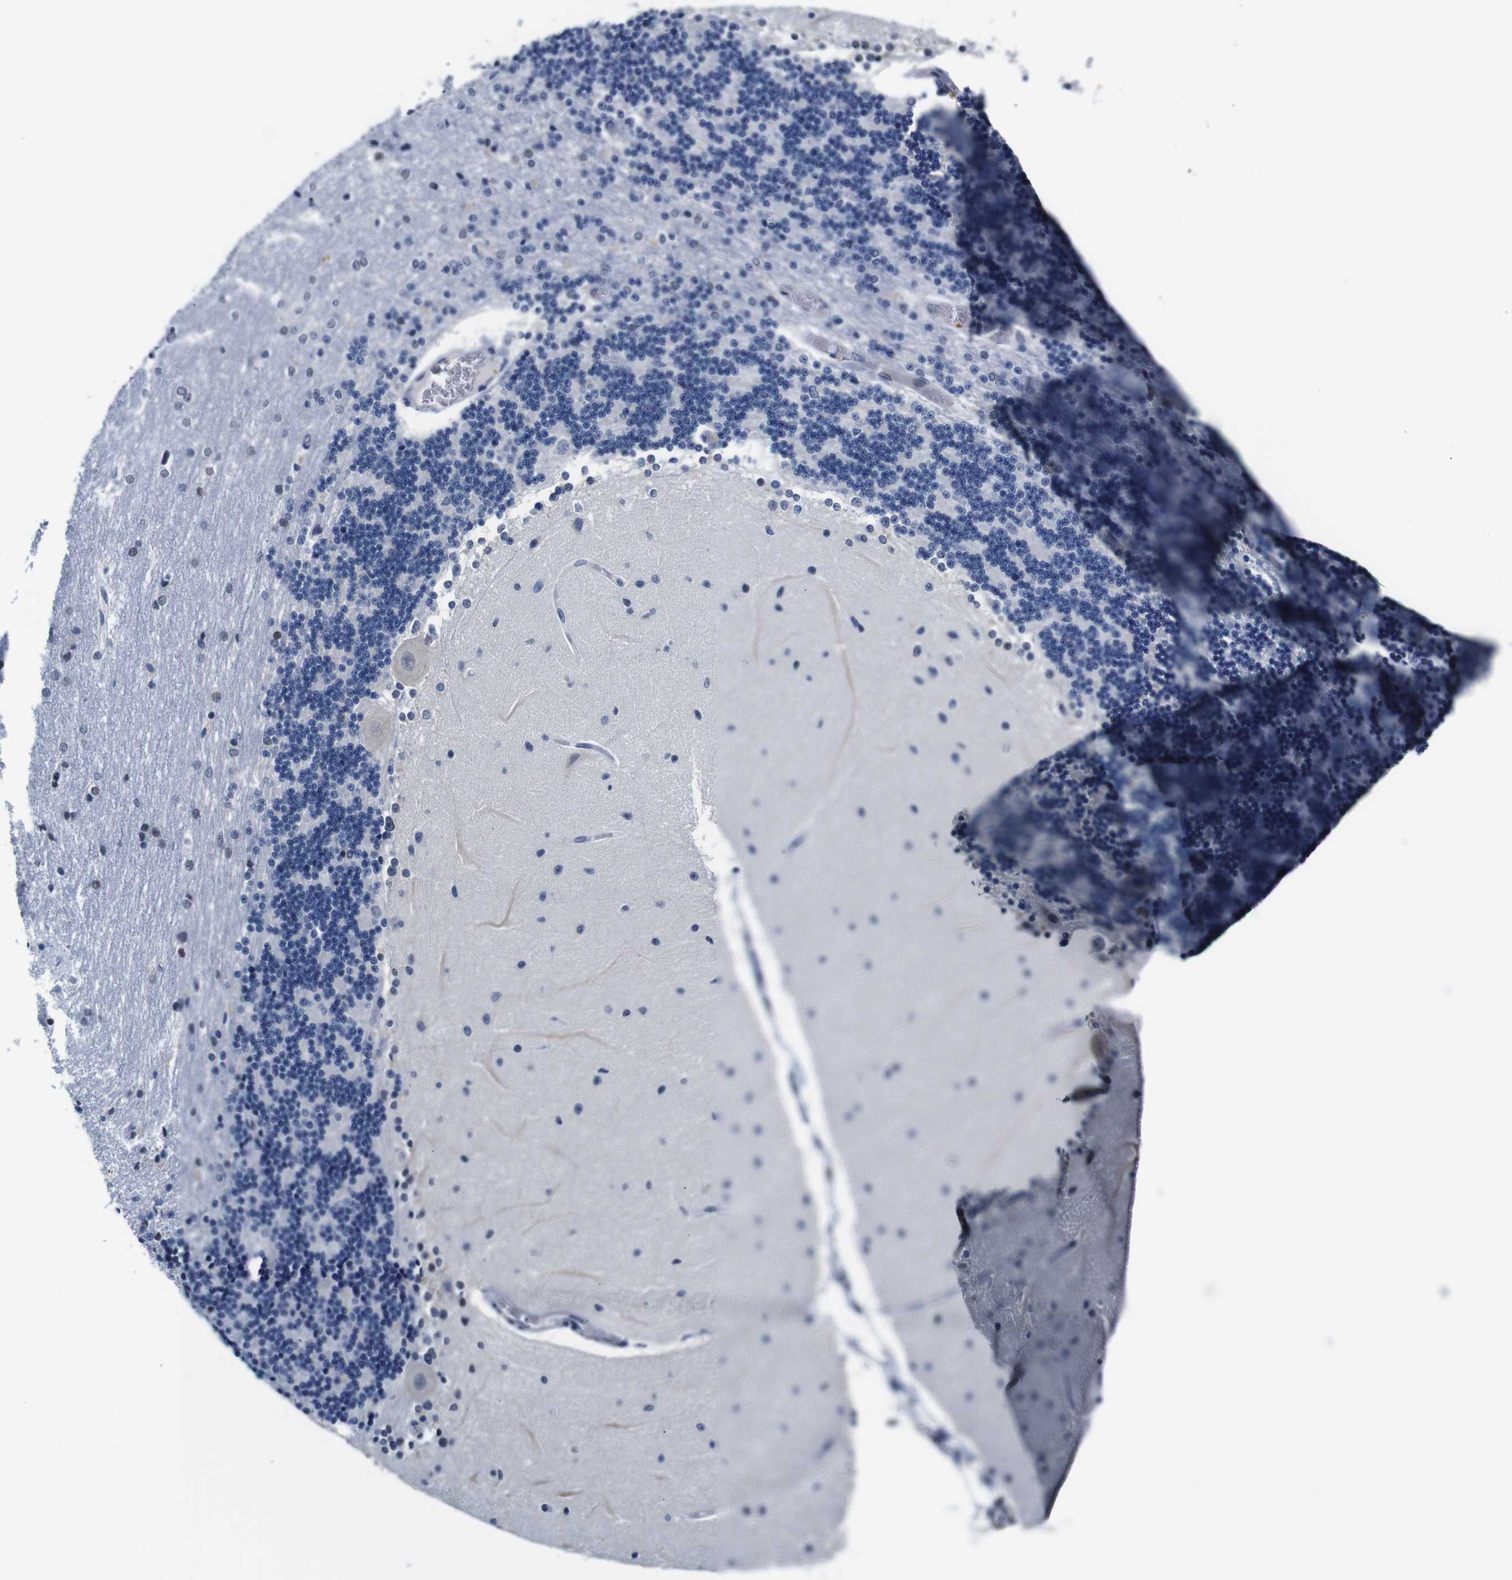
{"staining": {"intensity": "negative", "quantity": "none", "location": "none"}, "tissue": "cerebellum", "cell_type": "Cells in granular layer", "image_type": "normal", "snomed": [{"axis": "morphology", "description": "Normal tissue, NOS"}, {"axis": "topography", "description": "Cerebellum"}], "caption": "DAB (3,3'-diaminobenzidine) immunohistochemical staining of benign cerebellum demonstrates no significant expression in cells in granular layer. The staining was performed using DAB (3,3'-diaminobenzidine) to visualize the protein expression in brown, while the nuclei were stained in blue with hematoxylin (Magnification: 20x).", "gene": "ILDR2", "patient": {"sex": "female", "age": 54}}